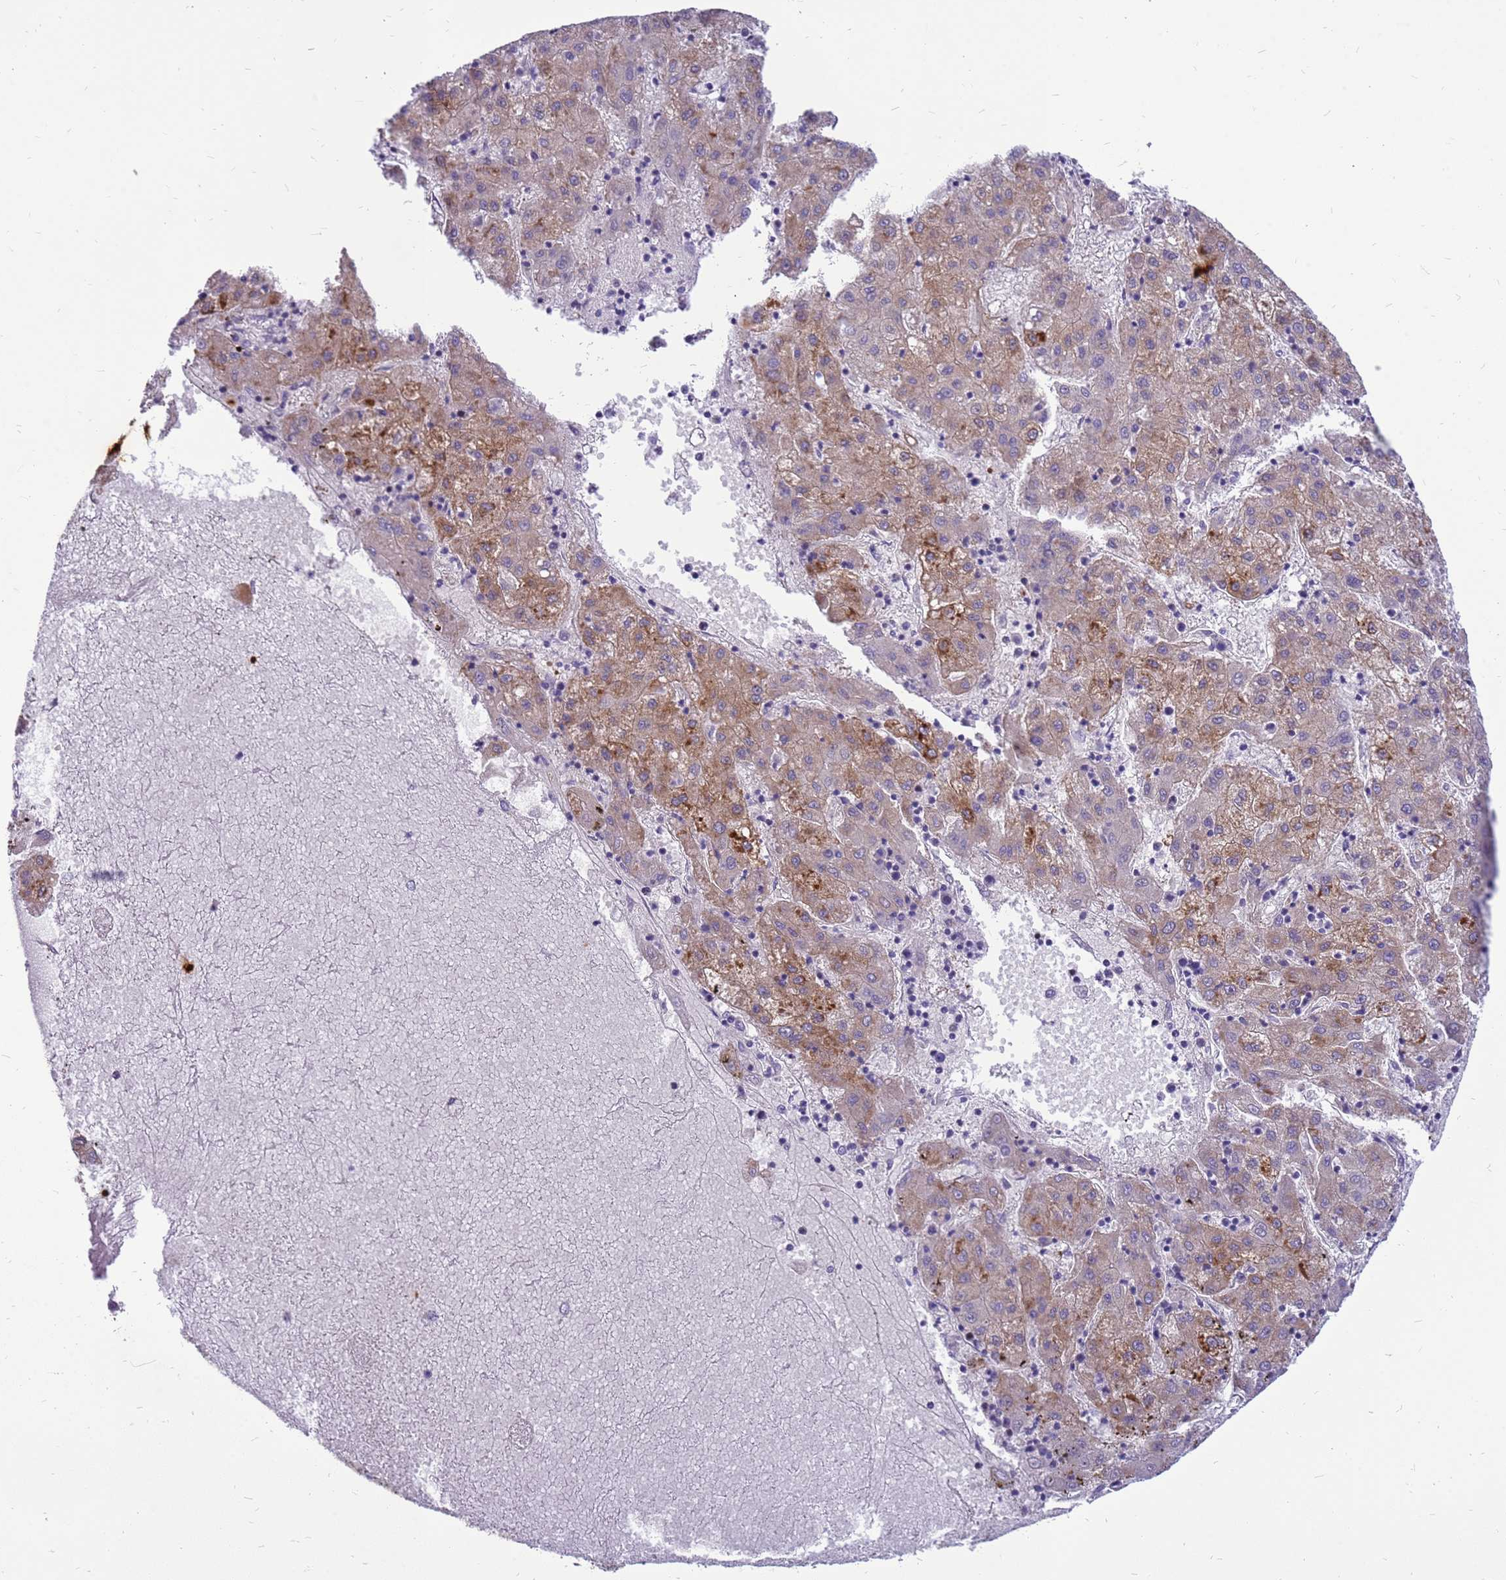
{"staining": {"intensity": "moderate", "quantity": "25%-75%", "location": "cytoplasmic/membranous"}, "tissue": "liver cancer", "cell_type": "Tumor cells", "image_type": "cancer", "snomed": [{"axis": "morphology", "description": "Carcinoma, Hepatocellular, NOS"}, {"axis": "topography", "description": "Liver"}], "caption": "A high-resolution histopathology image shows immunohistochemistry staining of hepatocellular carcinoma (liver), which displays moderate cytoplasmic/membranous positivity in about 25%-75% of tumor cells.", "gene": "RSPO1", "patient": {"sex": "male", "age": 72}}